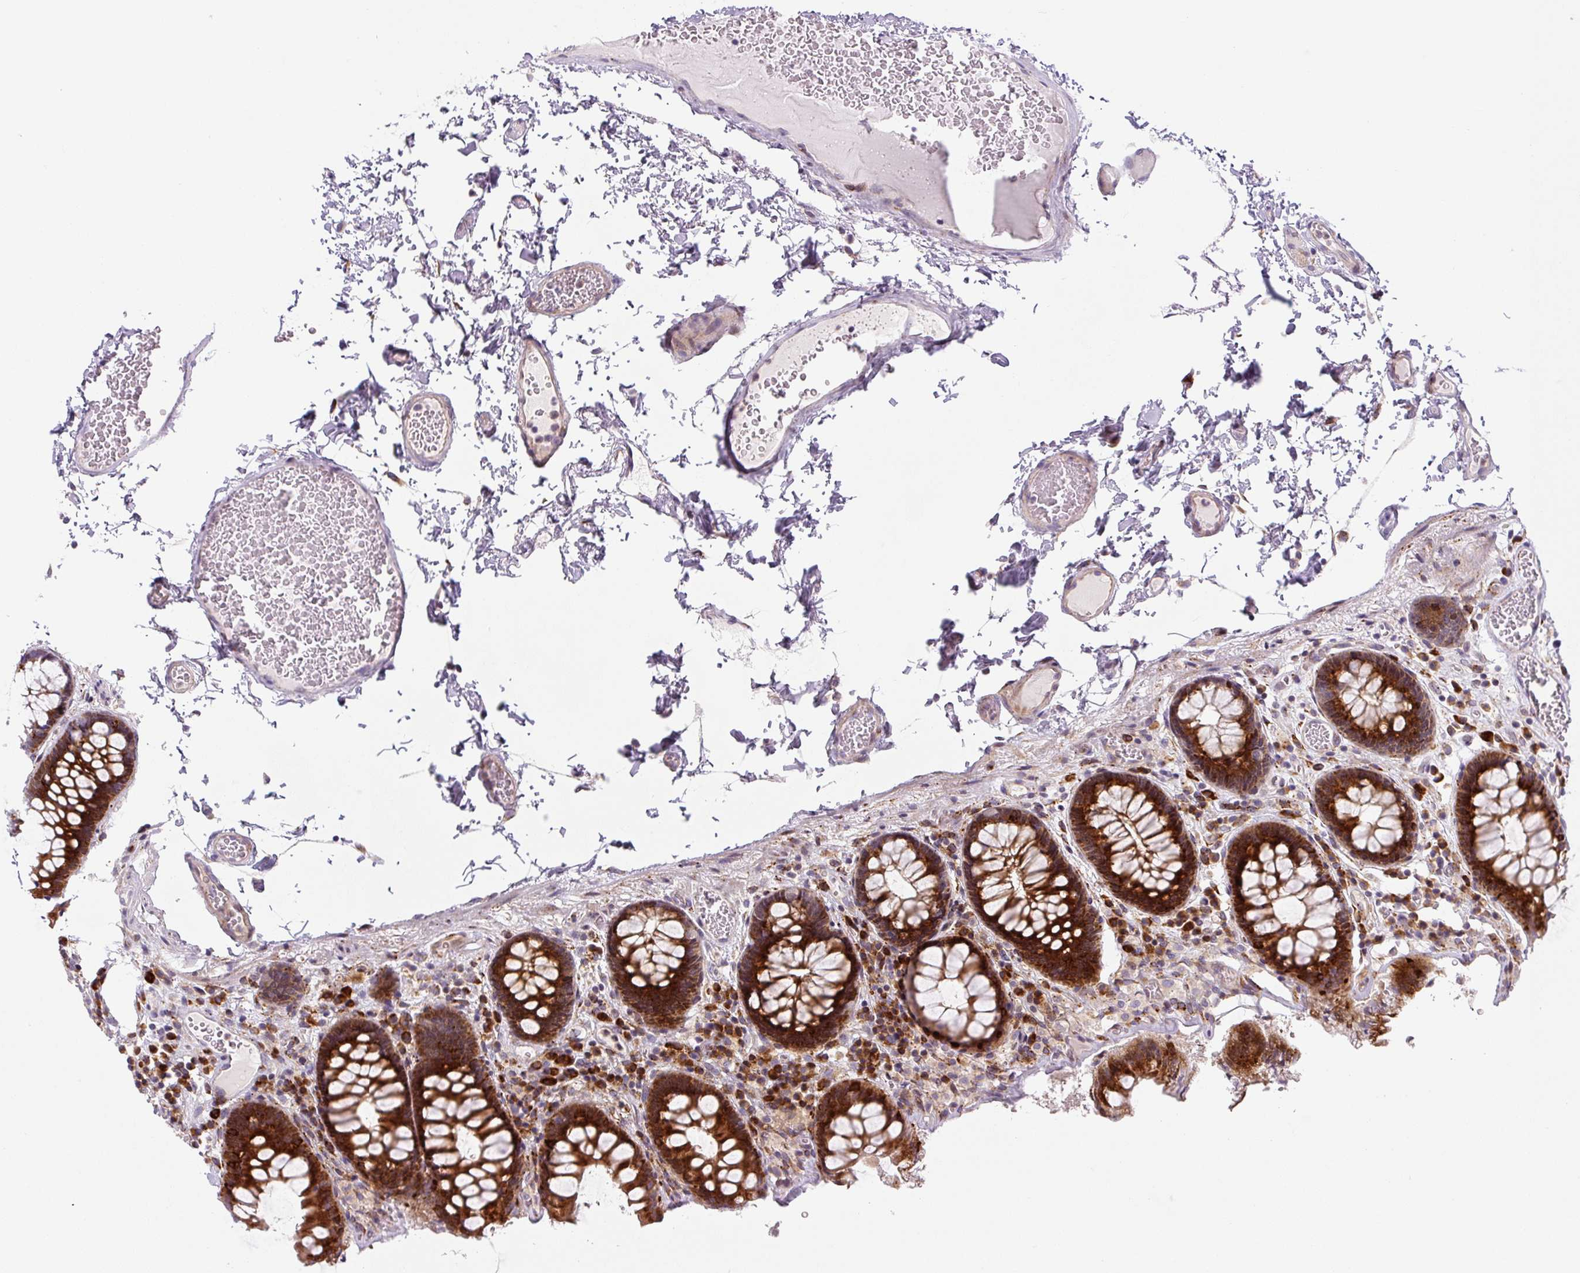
{"staining": {"intensity": "negative", "quantity": "none", "location": "none"}, "tissue": "colon", "cell_type": "Endothelial cells", "image_type": "normal", "snomed": [{"axis": "morphology", "description": "Normal tissue, NOS"}, {"axis": "topography", "description": "Colon"}, {"axis": "topography", "description": "Peripheral nerve tissue"}], "caption": "Immunohistochemistry (IHC) photomicrograph of unremarkable colon: human colon stained with DAB displays no significant protein positivity in endothelial cells. The staining was performed using DAB to visualize the protein expression in brown, while the nuclei were stained in blue with hematoxylin (Magnification: 20x).", "gene": "DISP3", "patient": {"sex": "male", "age": 84}}